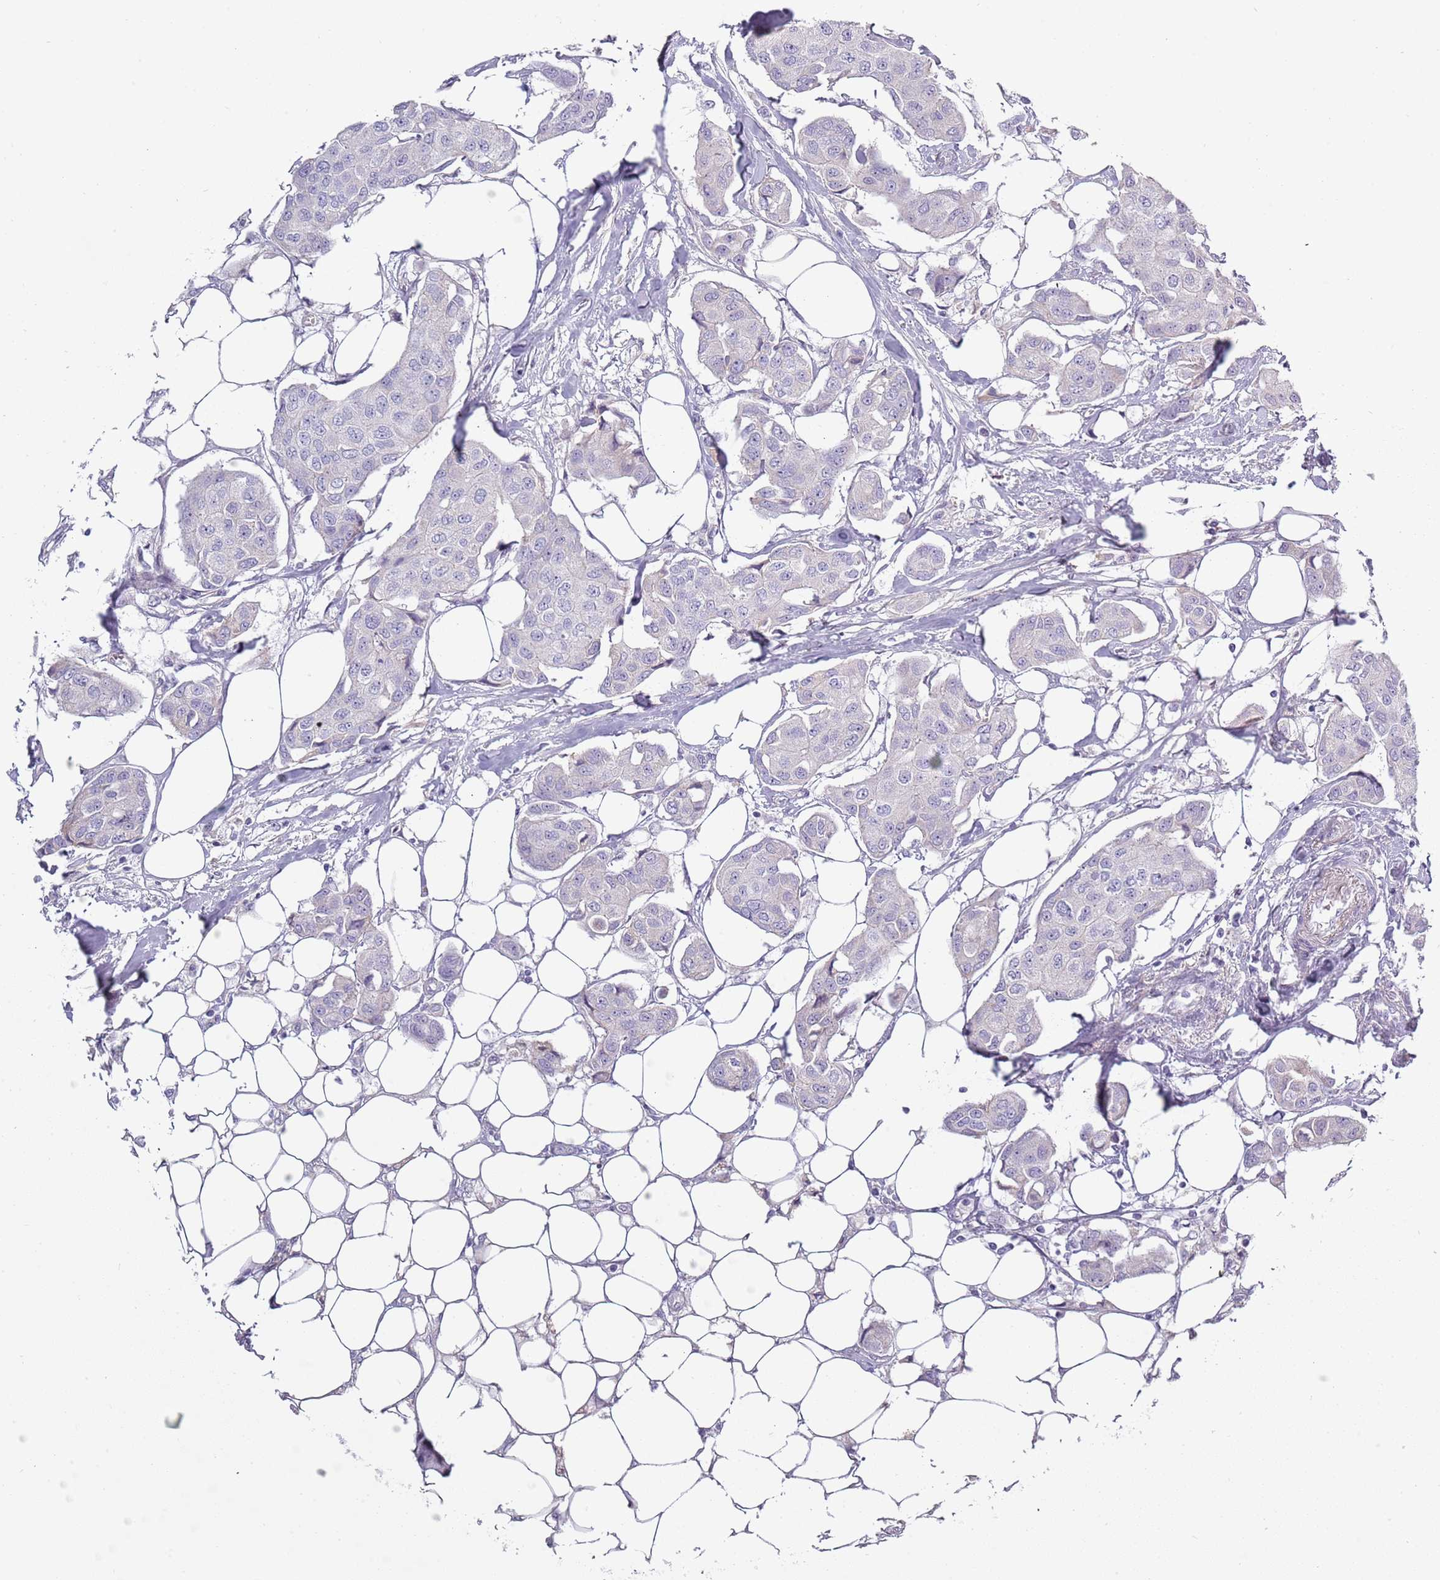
{"staining": {"intensity": "negative", "quantity": "none", "location": "none"}, "tissue": "breast cancer", "cell_type": "Tumor cells", "image_type": "cancer", "snomed": [{"axis": "morphology", "description": "Duct carcinoma"}, {"axis": "topography", "description": "Breast"}, {"axis": "topography", "description": "Lymph node"}], "caption": "Tumor cells show no significant expression in breast cancer.", "gene": "TNFRSF6B", "patient": {"sex": "female", "age": 80}}